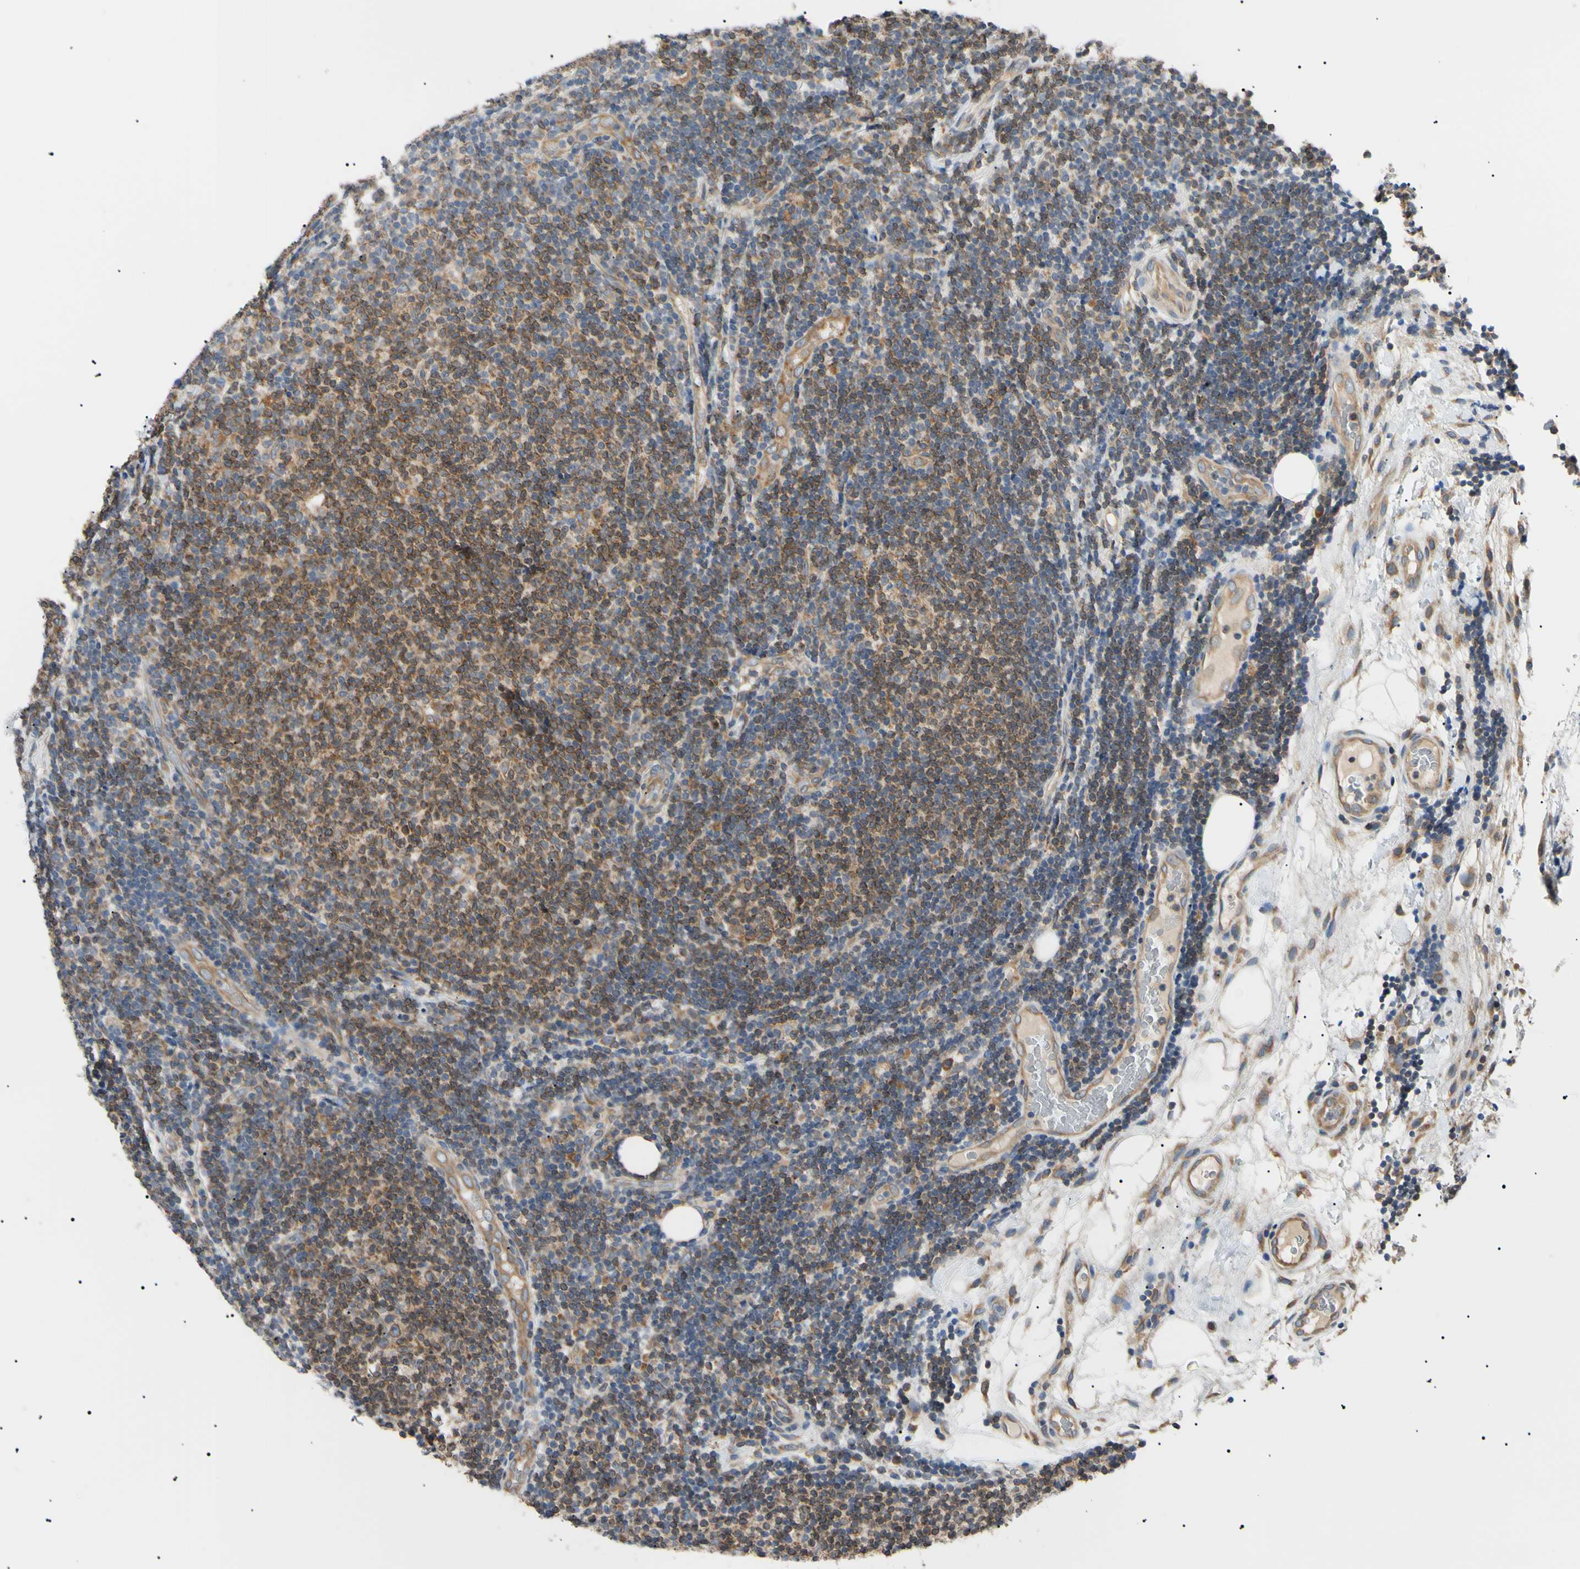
{"staining": {"intensity": "moderate", "quantity": ">75%", "location": "cytoplasmic/membranous"}, "tissue": "lymphoma", "cell_type": "Tumor cells", "image_type": "cancer", "snomed": [{"axis": "morphology", "description": "Malignant lymphoma, non-Hodgkin's type, Low grade"}, {"axis": "topography", "description": "Lymph node"}], "caption": "Tumor cells demonstrate medium levels of moderate cytoplasmic/membranous staining in approximately >75% of cells in lymphoma.", "gene": "VAPA", "patient": {"sex": "male", "age": 83}}